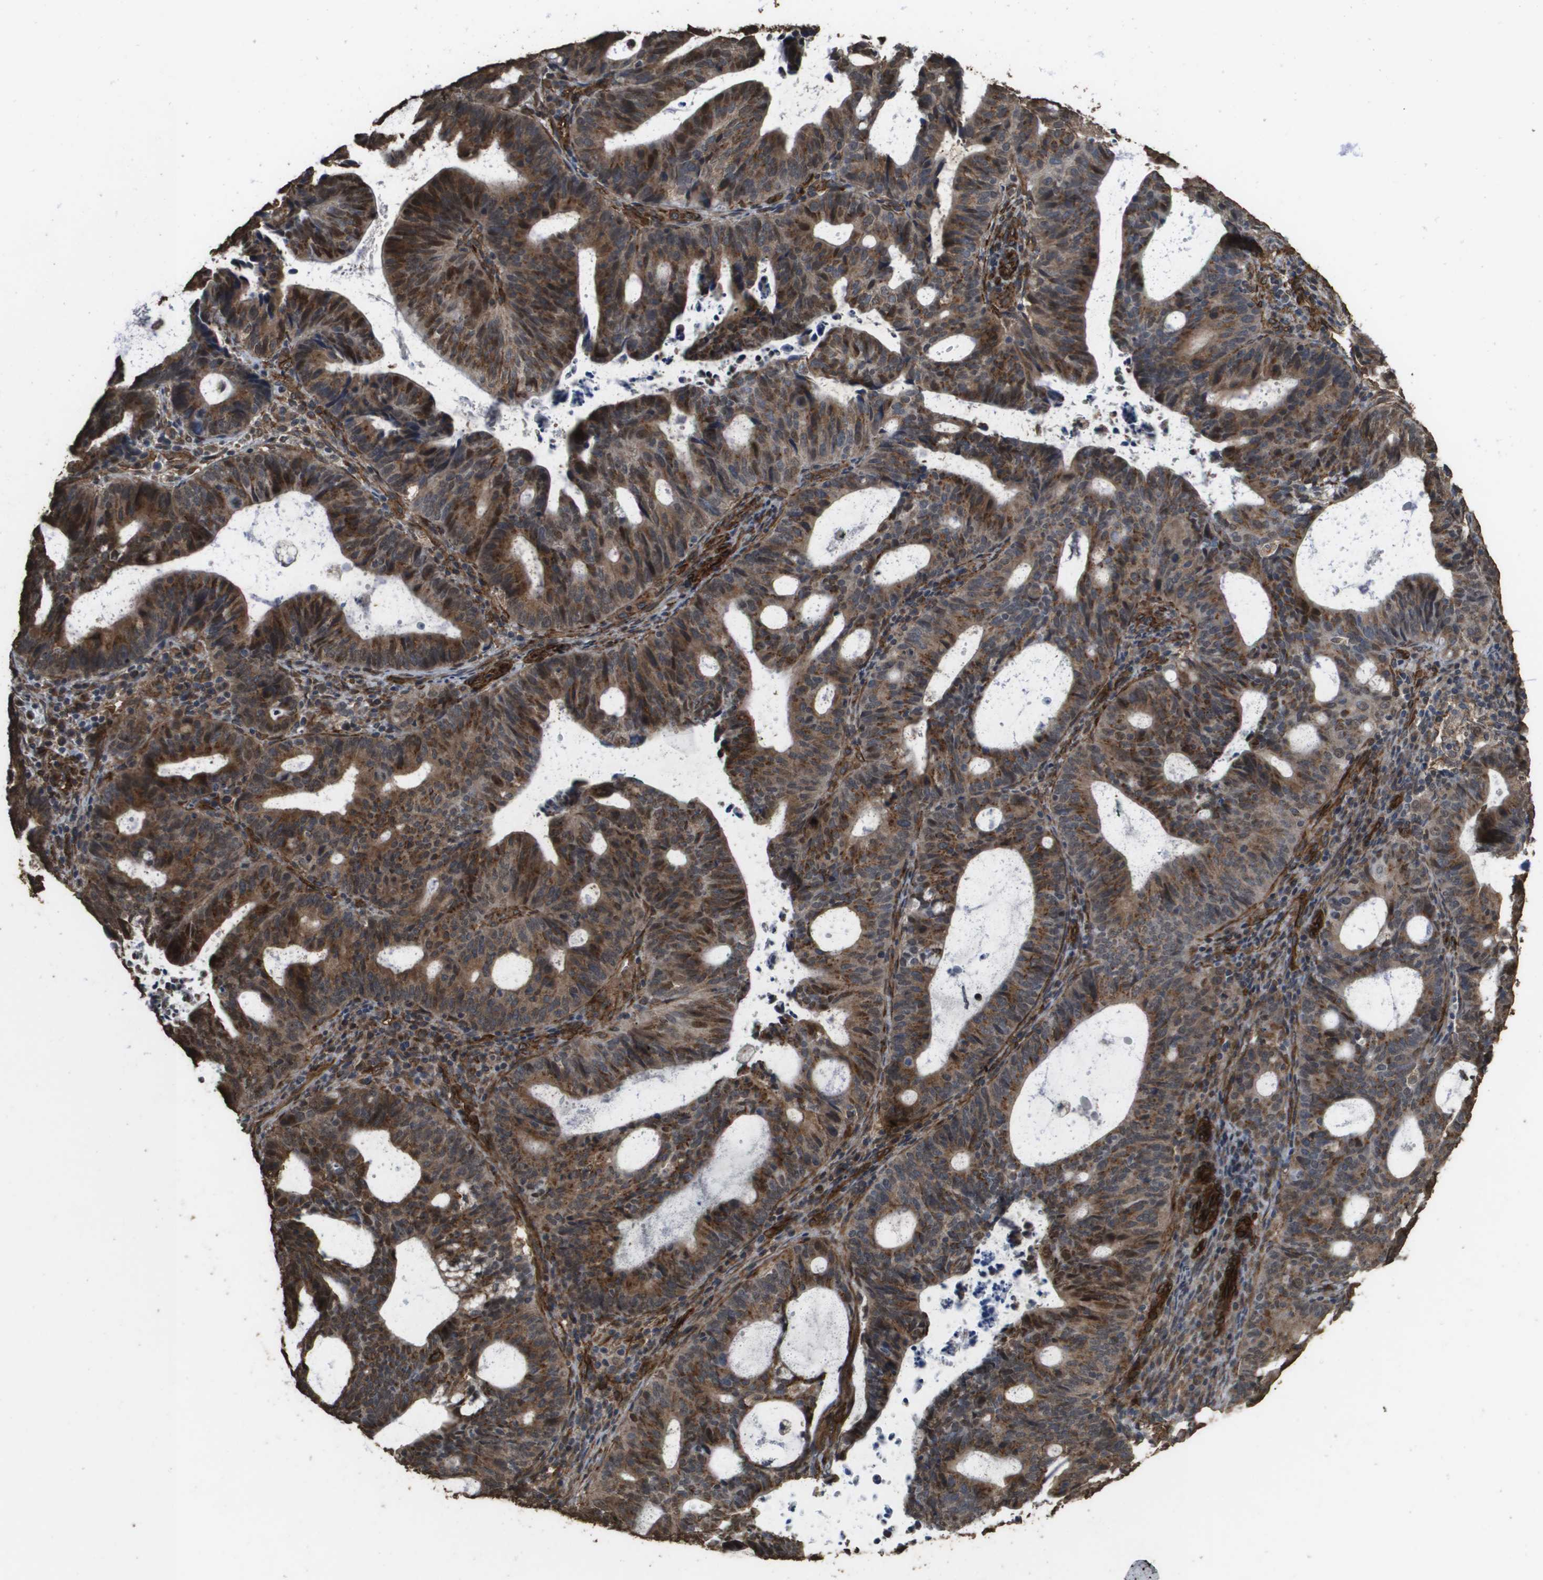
{"staining": {"intensity": "moderate", "quantity": ">75%", "location": "cytoplasmic/membranous,nuclear"}, "tissue": "endometrial cancer", "cell_type": "Tumor cells", "image_type": "cancer", "snomed": [{"axis": "morphology", "description": "Adenocarcinoma, NOS"}, {"axis": "topography", "description": "Uterus"}], "caption": "Moderate cytoplasmic/membranous and nuclear expression is appreciated in about >75% of tumor cells in adenocarcinoma (endometrial).", "gene": "AAMP", "patient": {"sex": "female", "age": 83}}